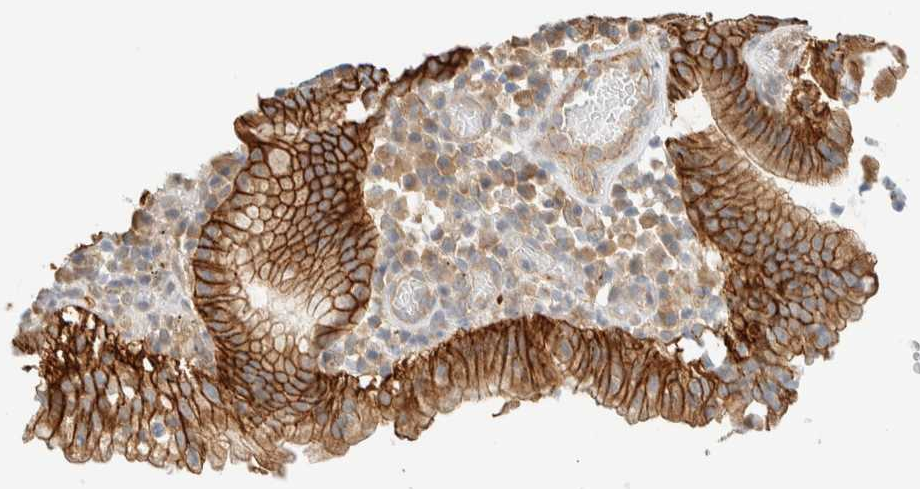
{"staining": {"intensity": "moderate", "quantity": ">75%", "location": "cytoplasmic/membranous"}, "tissue": "stomach cancer", "cell_type": "Tumor cells", "image_type": "cancer", "snomed": [{"axis": "morphology", "description": "Adenocarcinoma, NOS"}, {"axis": "topography", "description": "Stomach"}], "caption": "A brown stain highlights moderate cytoplasmic/membranous positivity of a protein in human adenocarcinoma (stomach) tumor cells.", "gene": "LIMA1", "patient": {"sex": "male", "age": 59}}